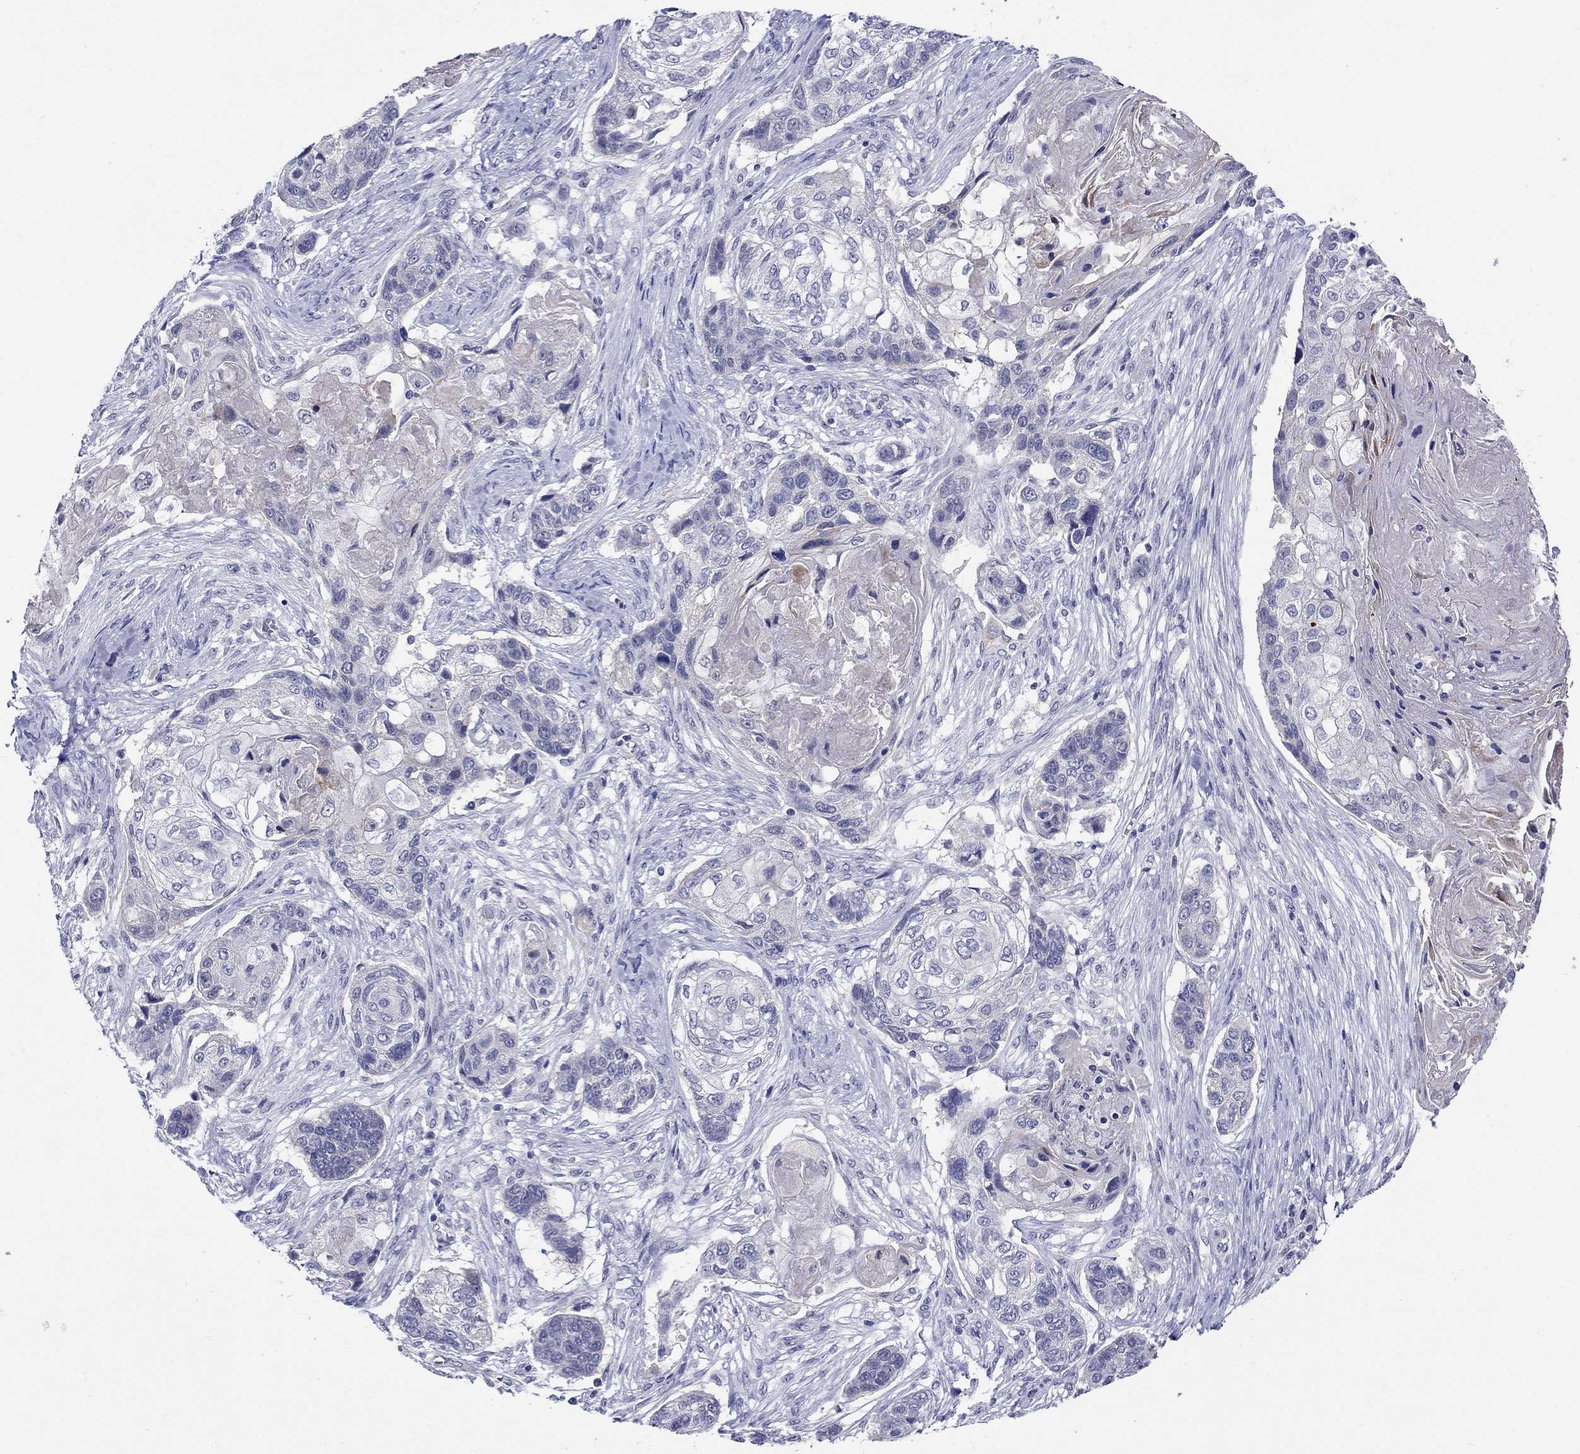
{"staining": {"intensity": "negative", "quantity": "none", "location": "none"}, "tissue": "lung cancer", "cell_type": "Tumor cells", "image_type": "cancer", "snomed": [{"axis": "morphology", "description": "Normal tissue, NOS"}, {"axis": "morphology", "description": "Squamous cell carcinoma, NOS"}, {"axis": "topography", "description": "Bronchus"}, {"axis": "topography", "description": "Lung"}], "caption": "Protein analysis of lung squamous cell carcinoma shows no significant expression in tumor cells.", "gene": "SLC30A3", "patient": {"sex": "male", "age": 69}}